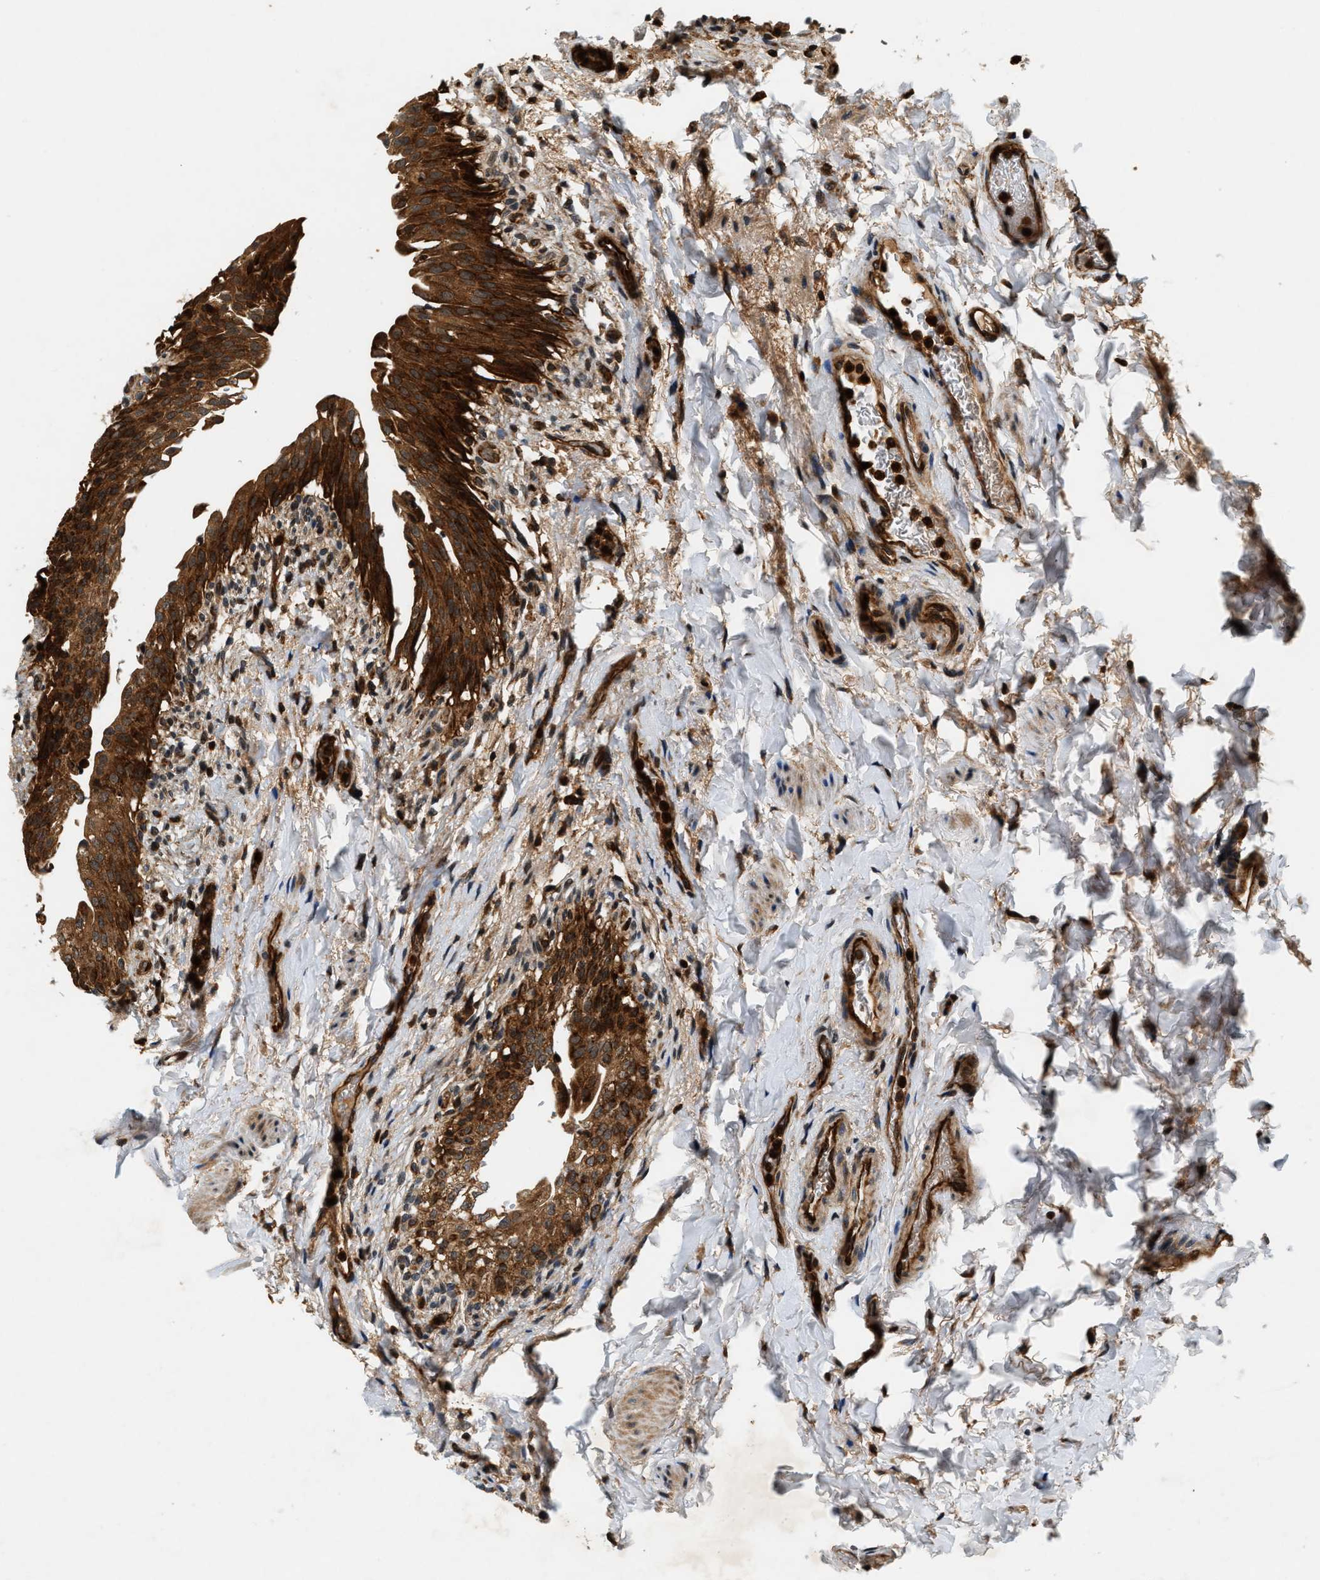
{"staining": {"intensity": "strong", "quantity": ">75%", "location": "cytoplasmic/membranous"}, "tissue": "urinary bladder", "cell_type": "Urothelial cells", "image_type": "normal", "snomed": [{"axis": "morphology", "description": "Normal tissue, NOS"}, {"axis": "topography", "description": "Urinary bladder"}], "caption": "Immunohistochemical staining of unremarkable urinary bladder reveals >75% levels of strong cytoplasmic/membranous protein positivity in about >75% of urothelial cells. The staining was performed using DAB (3,3'-diaminobenzidine), with brown indicating positive protein expression. Nuclei are stained blue with hematoxylin.", "gene": "SAMD9", "patient": {"sex": "female", "age": 60}}